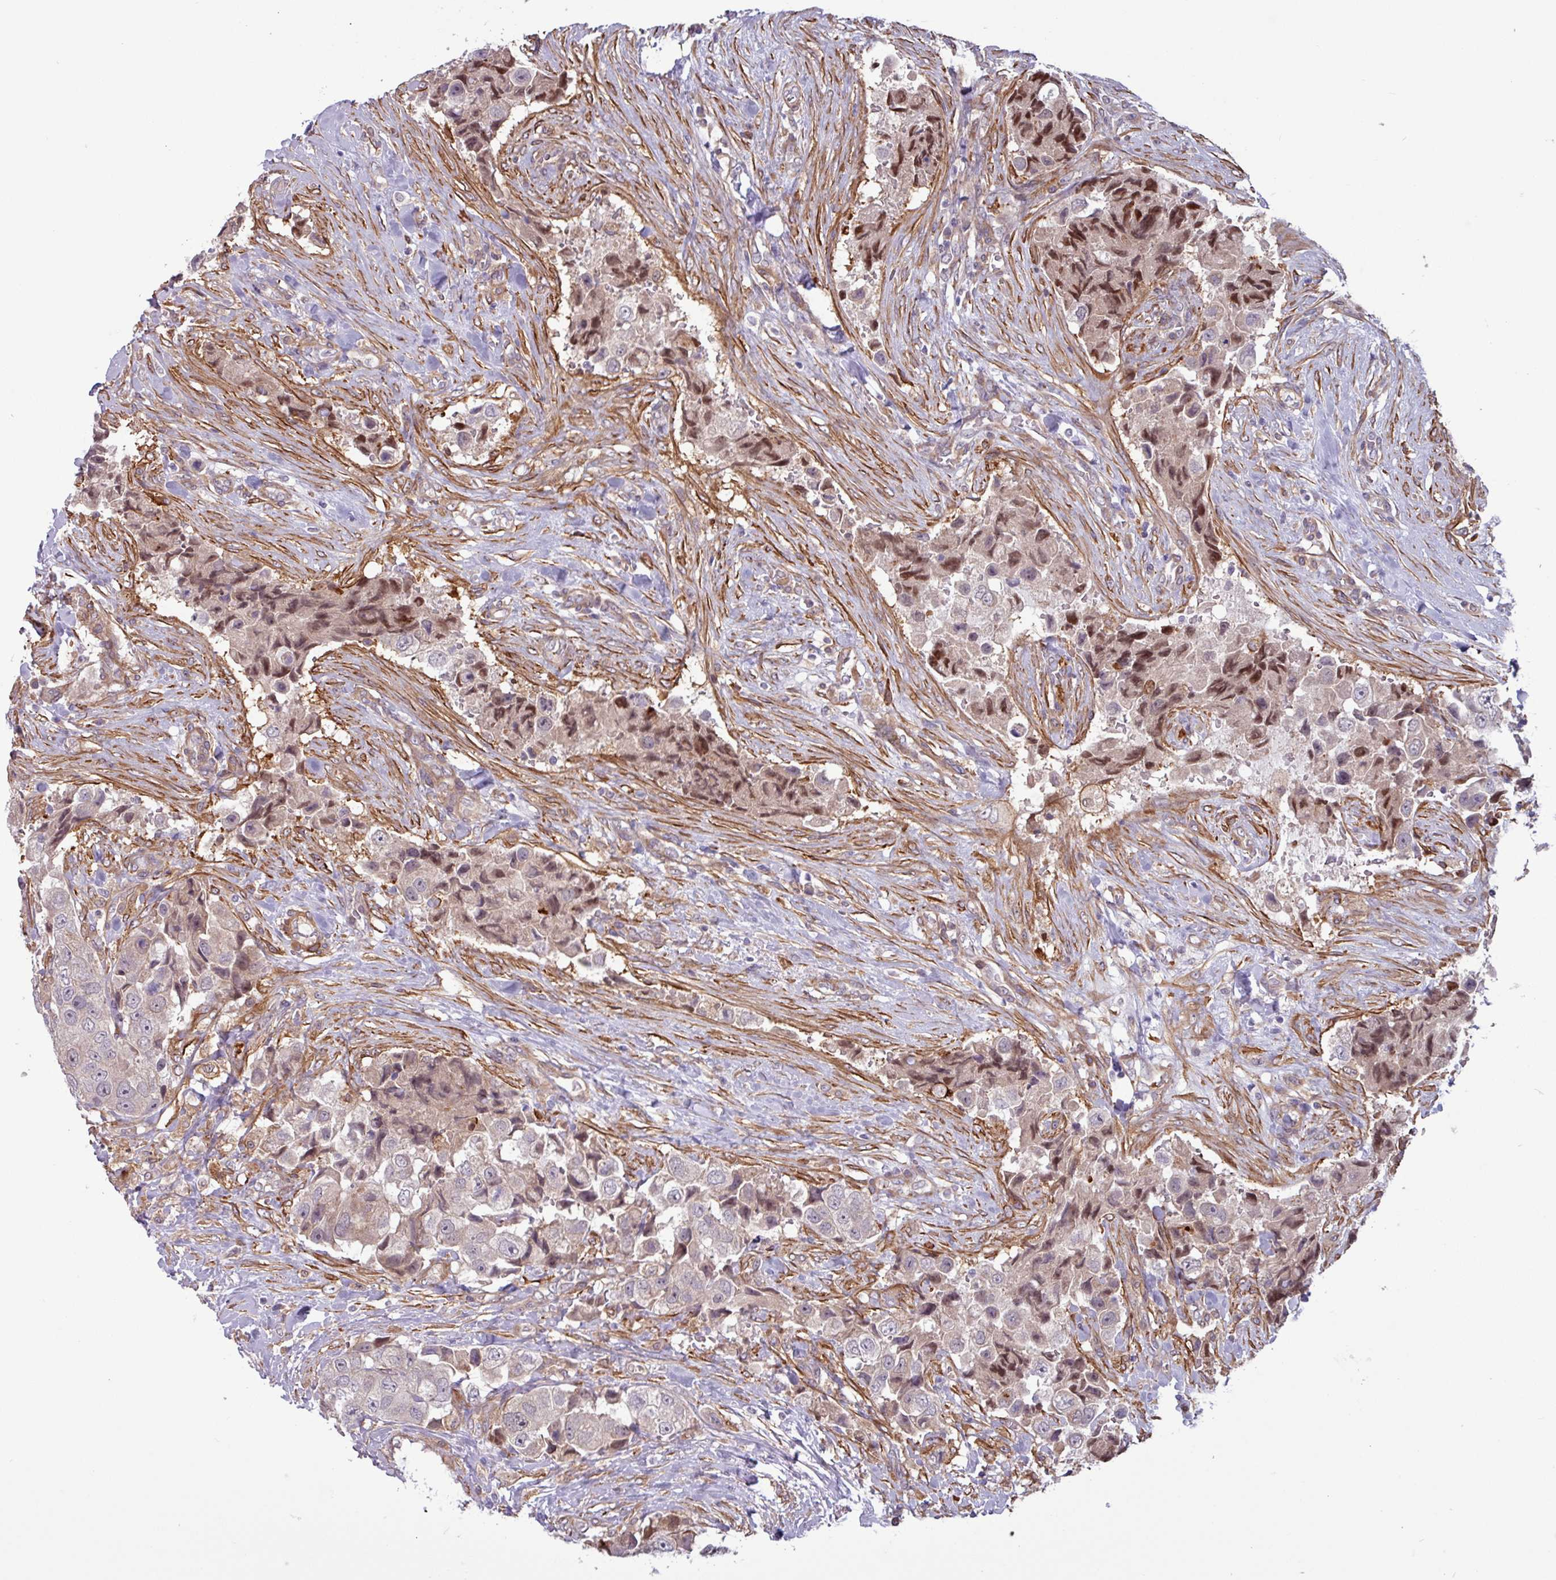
{"staining": {"intensity": "moderate", "quantity": "25%-75%", "location": "nuclear"}, "tissue": "breast cancer", "cell_type": "Tumor cells", "image_type": "cancer", "snomed": [{"axis": "morphology", "description": "Normal tissue, NOS"}, {"axis": "morphology", "description": "Duct carcinoma"}, {"axis": "topography", "description": "Breast"}], "caption": "Brown immunohistochemical staining in human breast cancer (intraductal carcinoma) displays moderate nuclear positivity in approximately 25%-75% of tumor cells. (brown staining indicates protein expression, while blue staining denotes nuclei).", "gene": "PCED1A", "patient": {"sex": "female", "age": 62}}